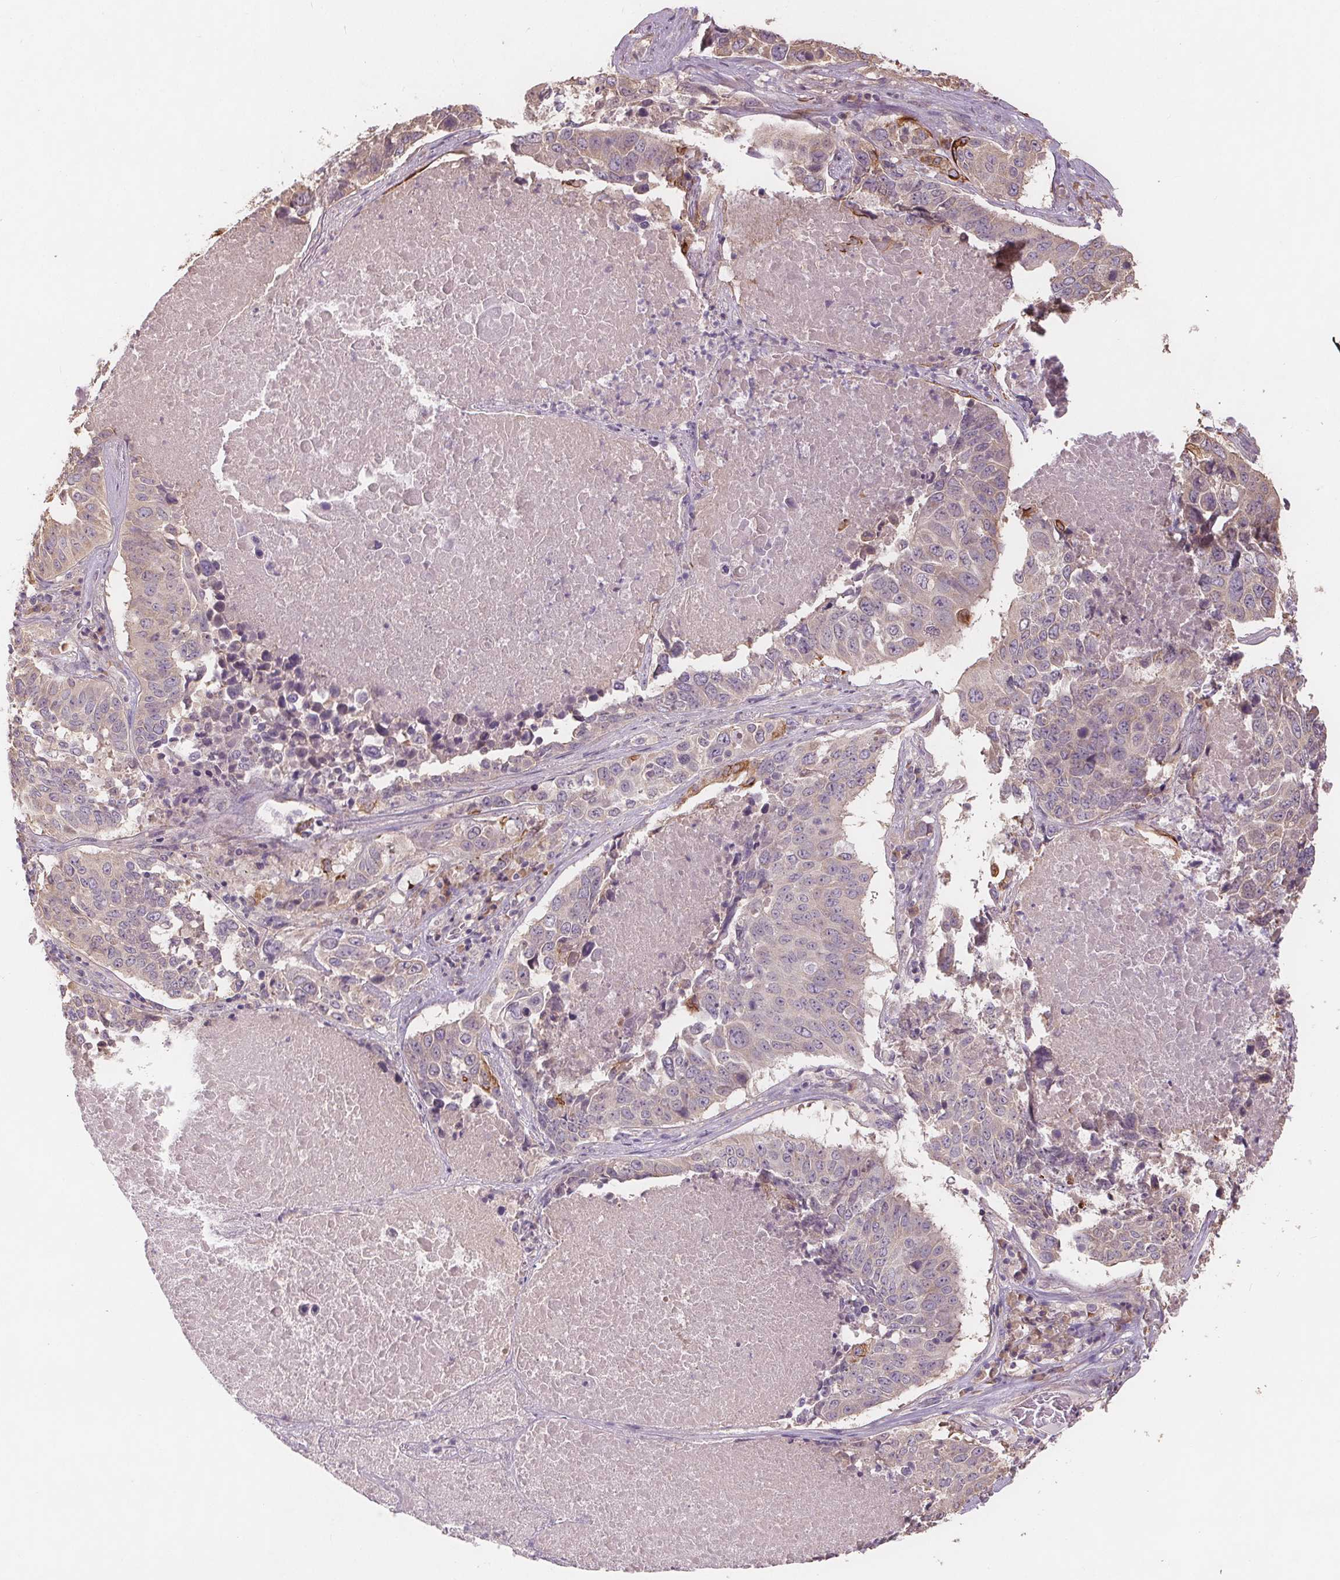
{"staining": {"intensity": "negative", "quantity": "none", "location": "none"}, "tissue": "lung cancer", "cell_type": "Tumor cells", "image_type": "cancer", "snomed": [{"axis": "morphology", "description": "Normal tissue, NOS"}, {"axis": "morphology", "description": "Squamous cell carcinoma, NOS"}, {"axis": "topography", "description": "Bronchus"}, {"axis": "topography", "description": "Lung"}], "caption": "Squamous cell carcinoma (lung) was stained to show a protein in brown. There is no significant staining in tumor cells.", "gene": "TMEM80", "patient": {"sex": "male", "age": 64}}